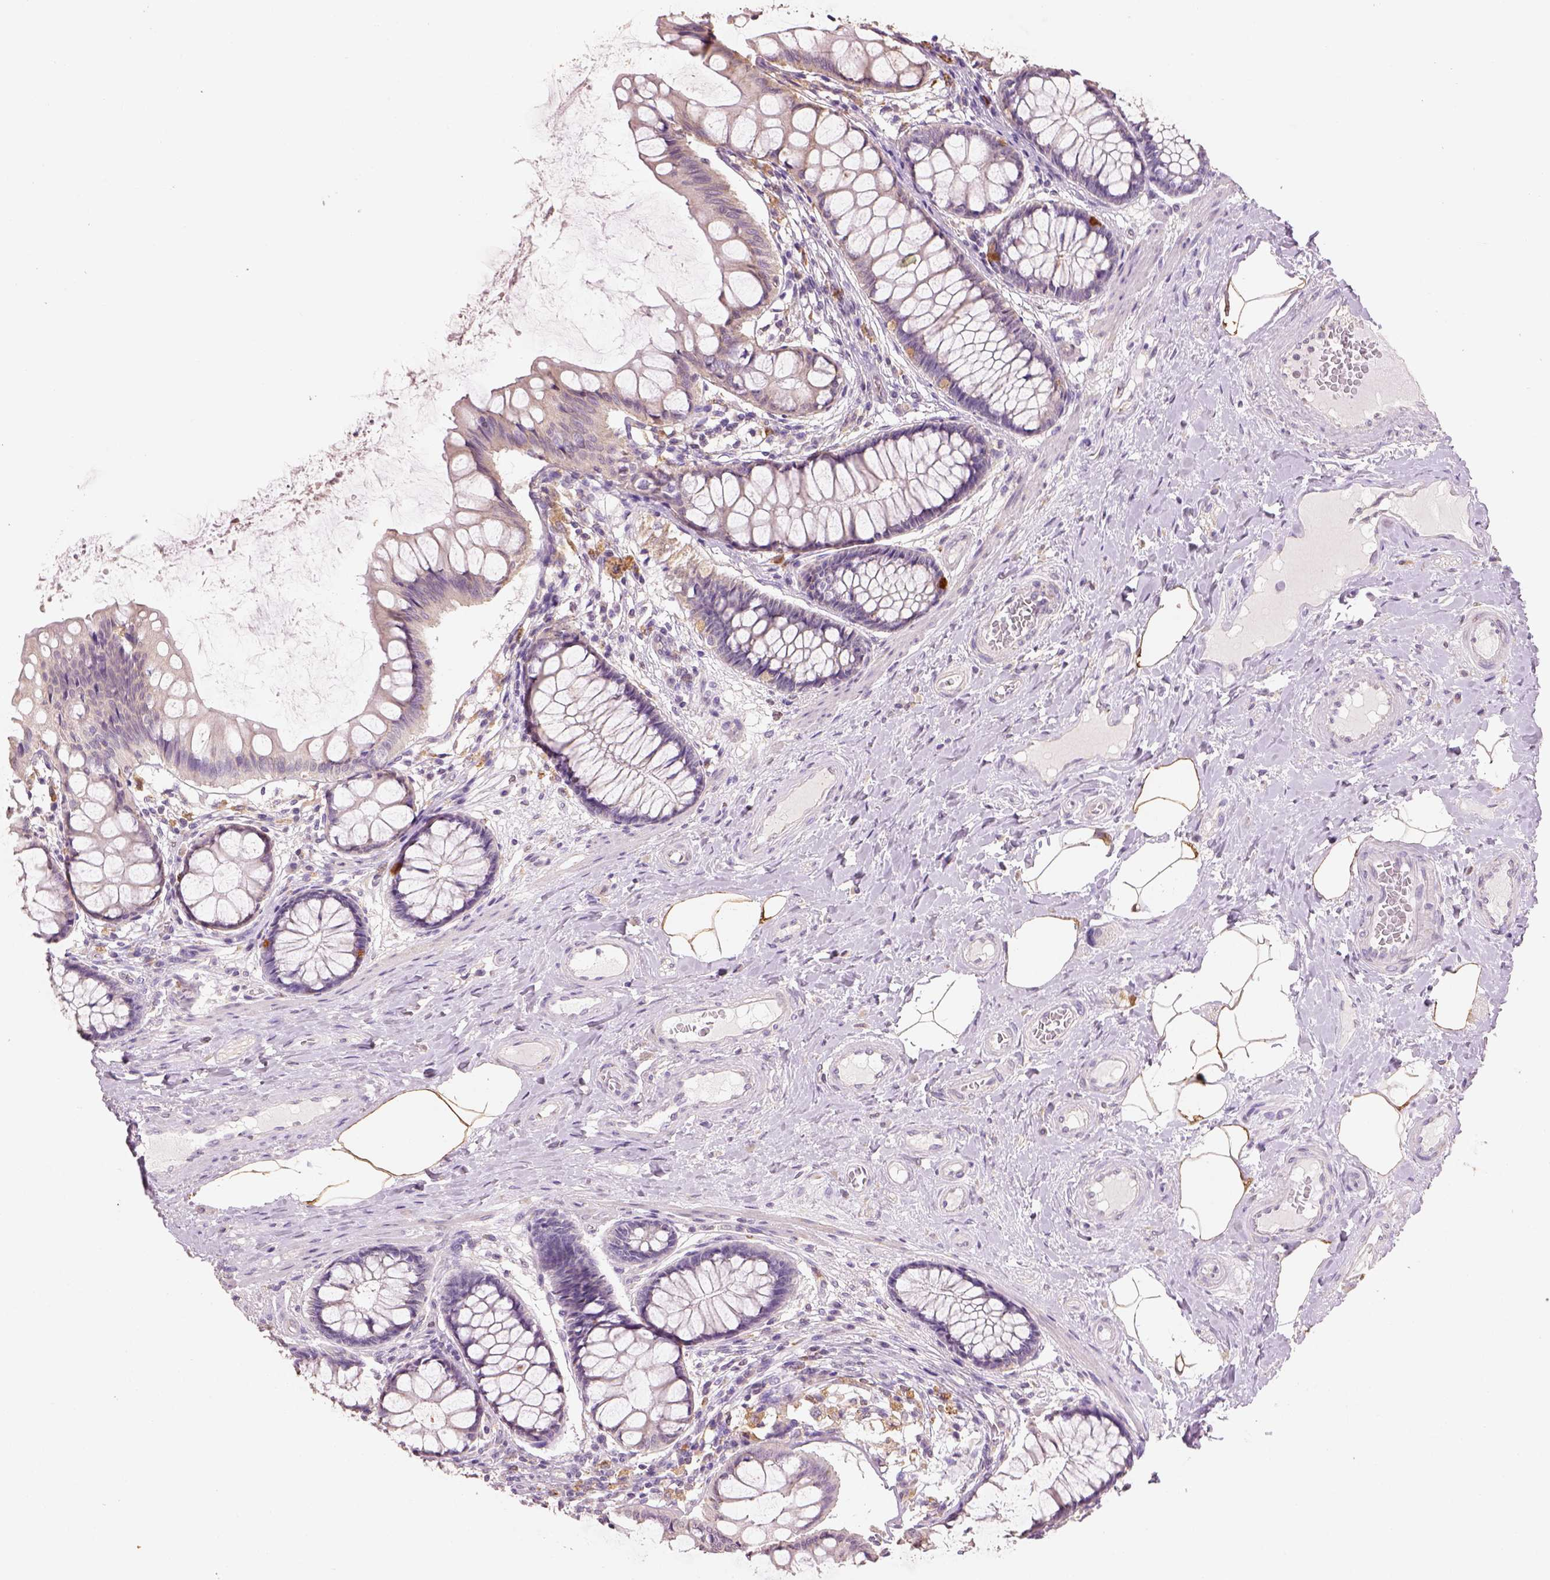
{"staining": {"intensity": "negative", "quantity": "none", "location": "none"}, "tissue": "colon", "cell_type": "Endothelial cells", "image_type": "normal", "snomed": [{"axis": "morphology", "description": "Normal tissue, NOS"}, {"axis": "topography", "description": "Colon"}], "caption": "DAB immunohistochemical staining of unremarkable human colon shows no significant positivity in endothelial cells. (Stains: DAB IHC with hematoxylin counter stain, Microscopy: brightfield microscopy at high magnification).", "gene": "AP2B1", "patient": {"sex": "female", "age": 65}}